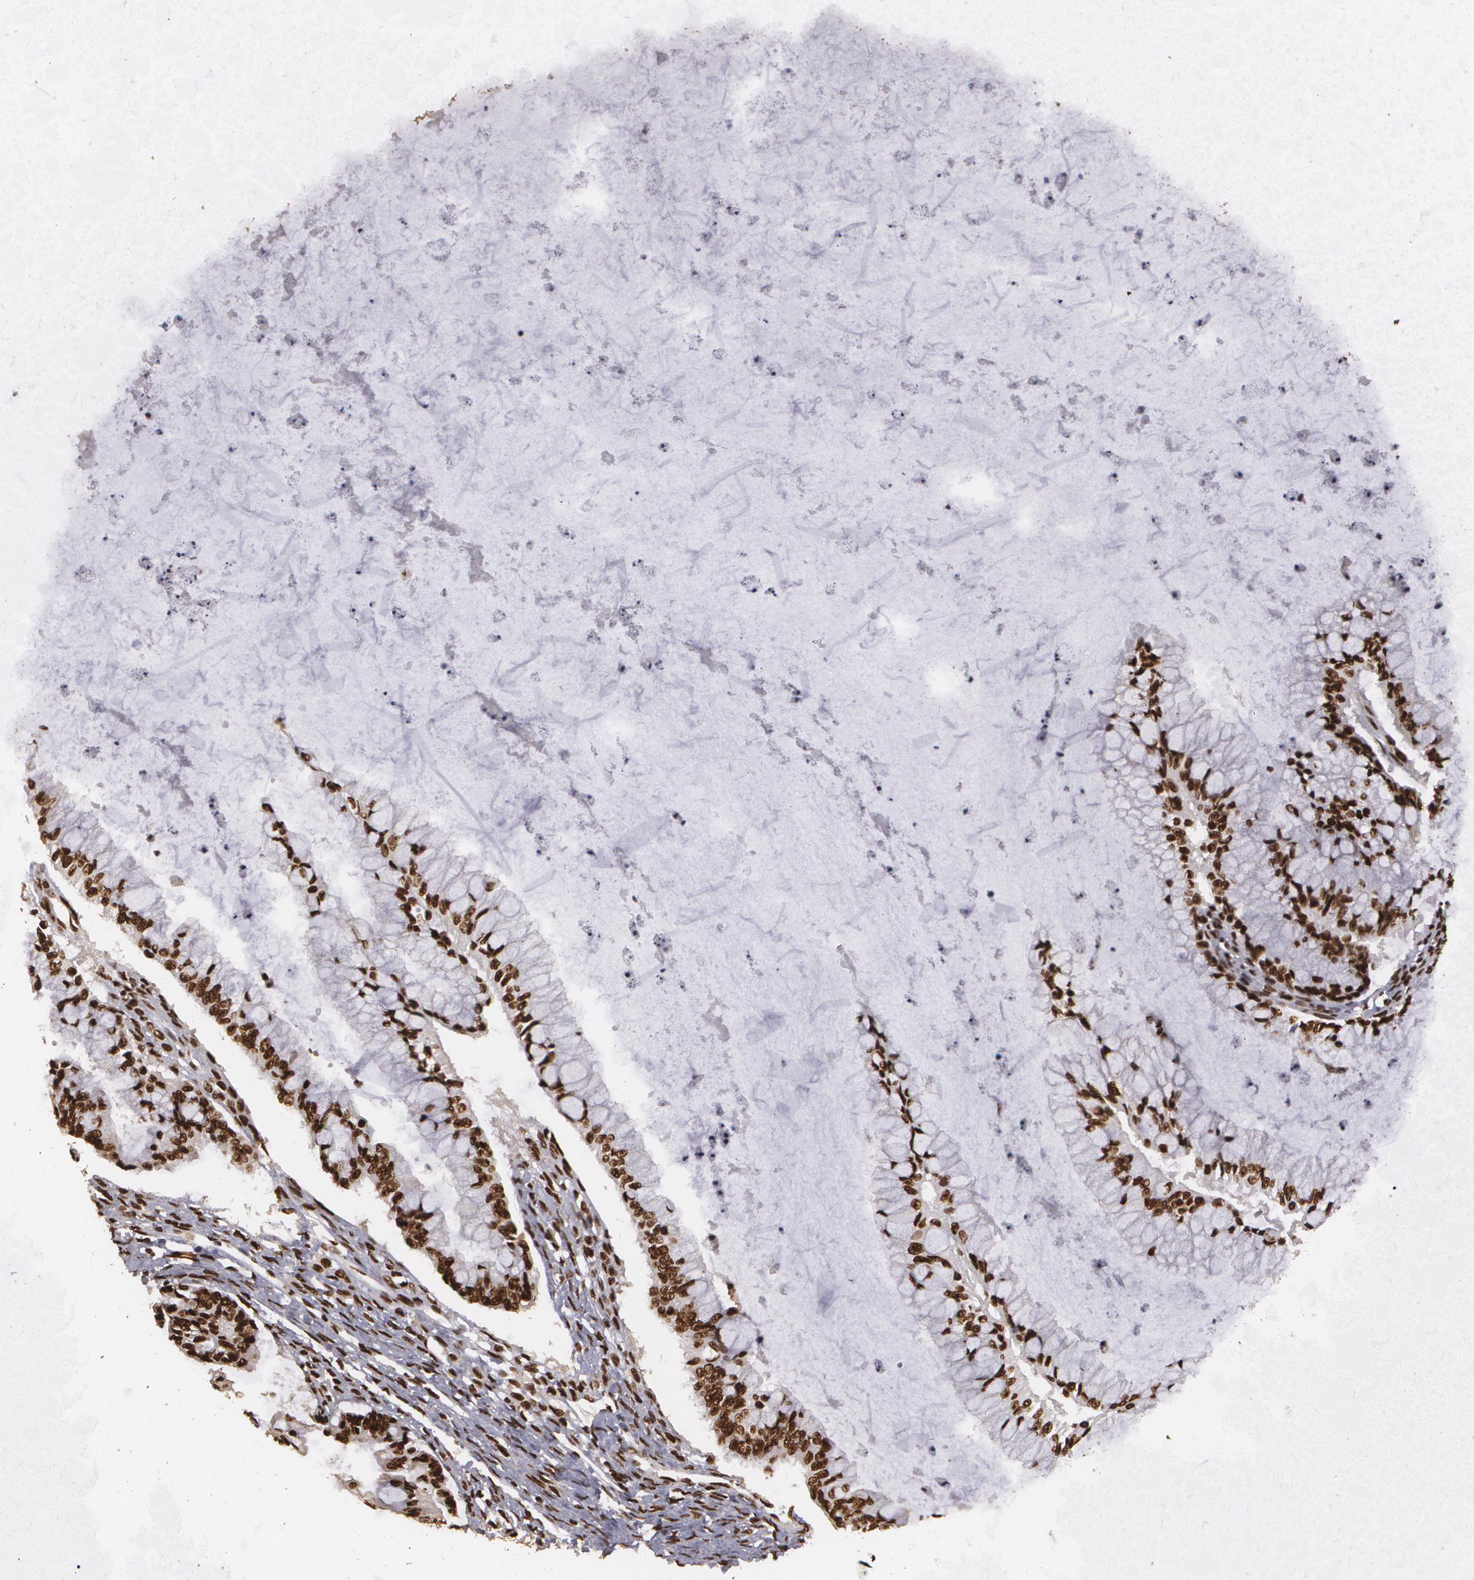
{"staining": {"intensity": "strong", "quantity": ">75%", "location": "nuclear"}, "tissue": "ovarian cancer", "cell_type": "Tumor cells", "image_type": "cancer", "snomed": [{"axis": "morphology", "description": "Cystadenocarcinoma, mucinous, NOS"}, {"axis": "topography", "description": "Ovary"}], "caption": "Immunohistochemistry staining of ovarian mucinous cystadenocarcinoma, which shows high levels of strong nuclear expression in about >75% of tumor cells indicating strong nuclear protein expression. The staining was performed using DAB (brown) for protein detection and nuclei were counterstained in hematoxylin (blue).", "gene": "RCOR1", "patient": {"sex": "female", "age": 57}}